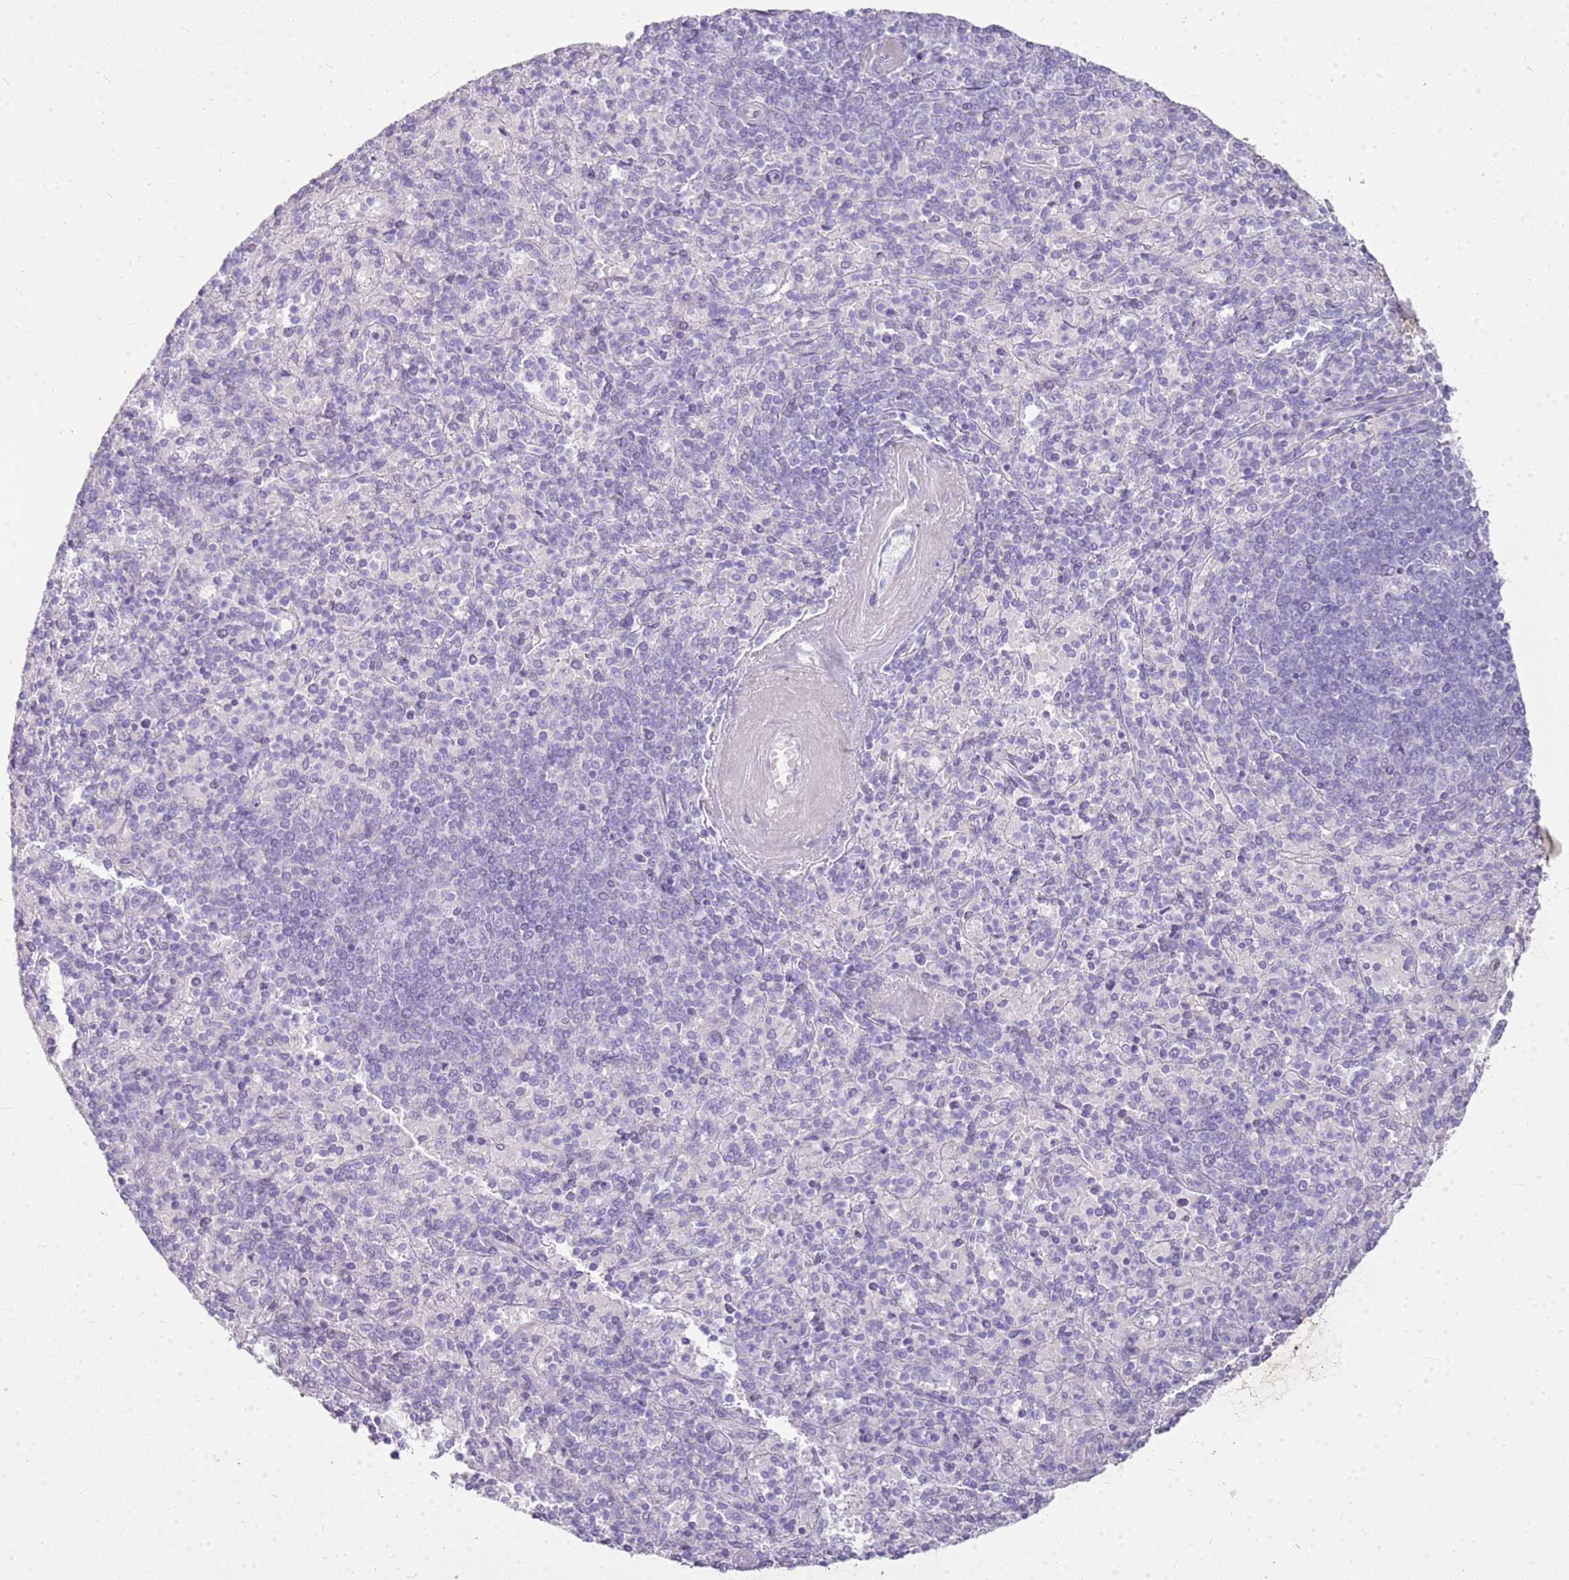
{"staining": {"intensity": "negative", "quantity": "none", "location": "none"}, "tissue": "spleen", "cell_type": "Cells in red pulp", "image_type": "normal", "snomed": [{"axis": "morphology", "description": "Normal tissue, NOS"}, {"axis": "topography", "description": "Spleen"}], "caption": "Immunohistochemistry image of benign spleen: human spleen stained with DAB (3,3'-diaminobenzidine) exhibits no significant protein staining in cells in red pulp.", "gene": "CA8", "patient": {"sex": "male", "age": 82}}